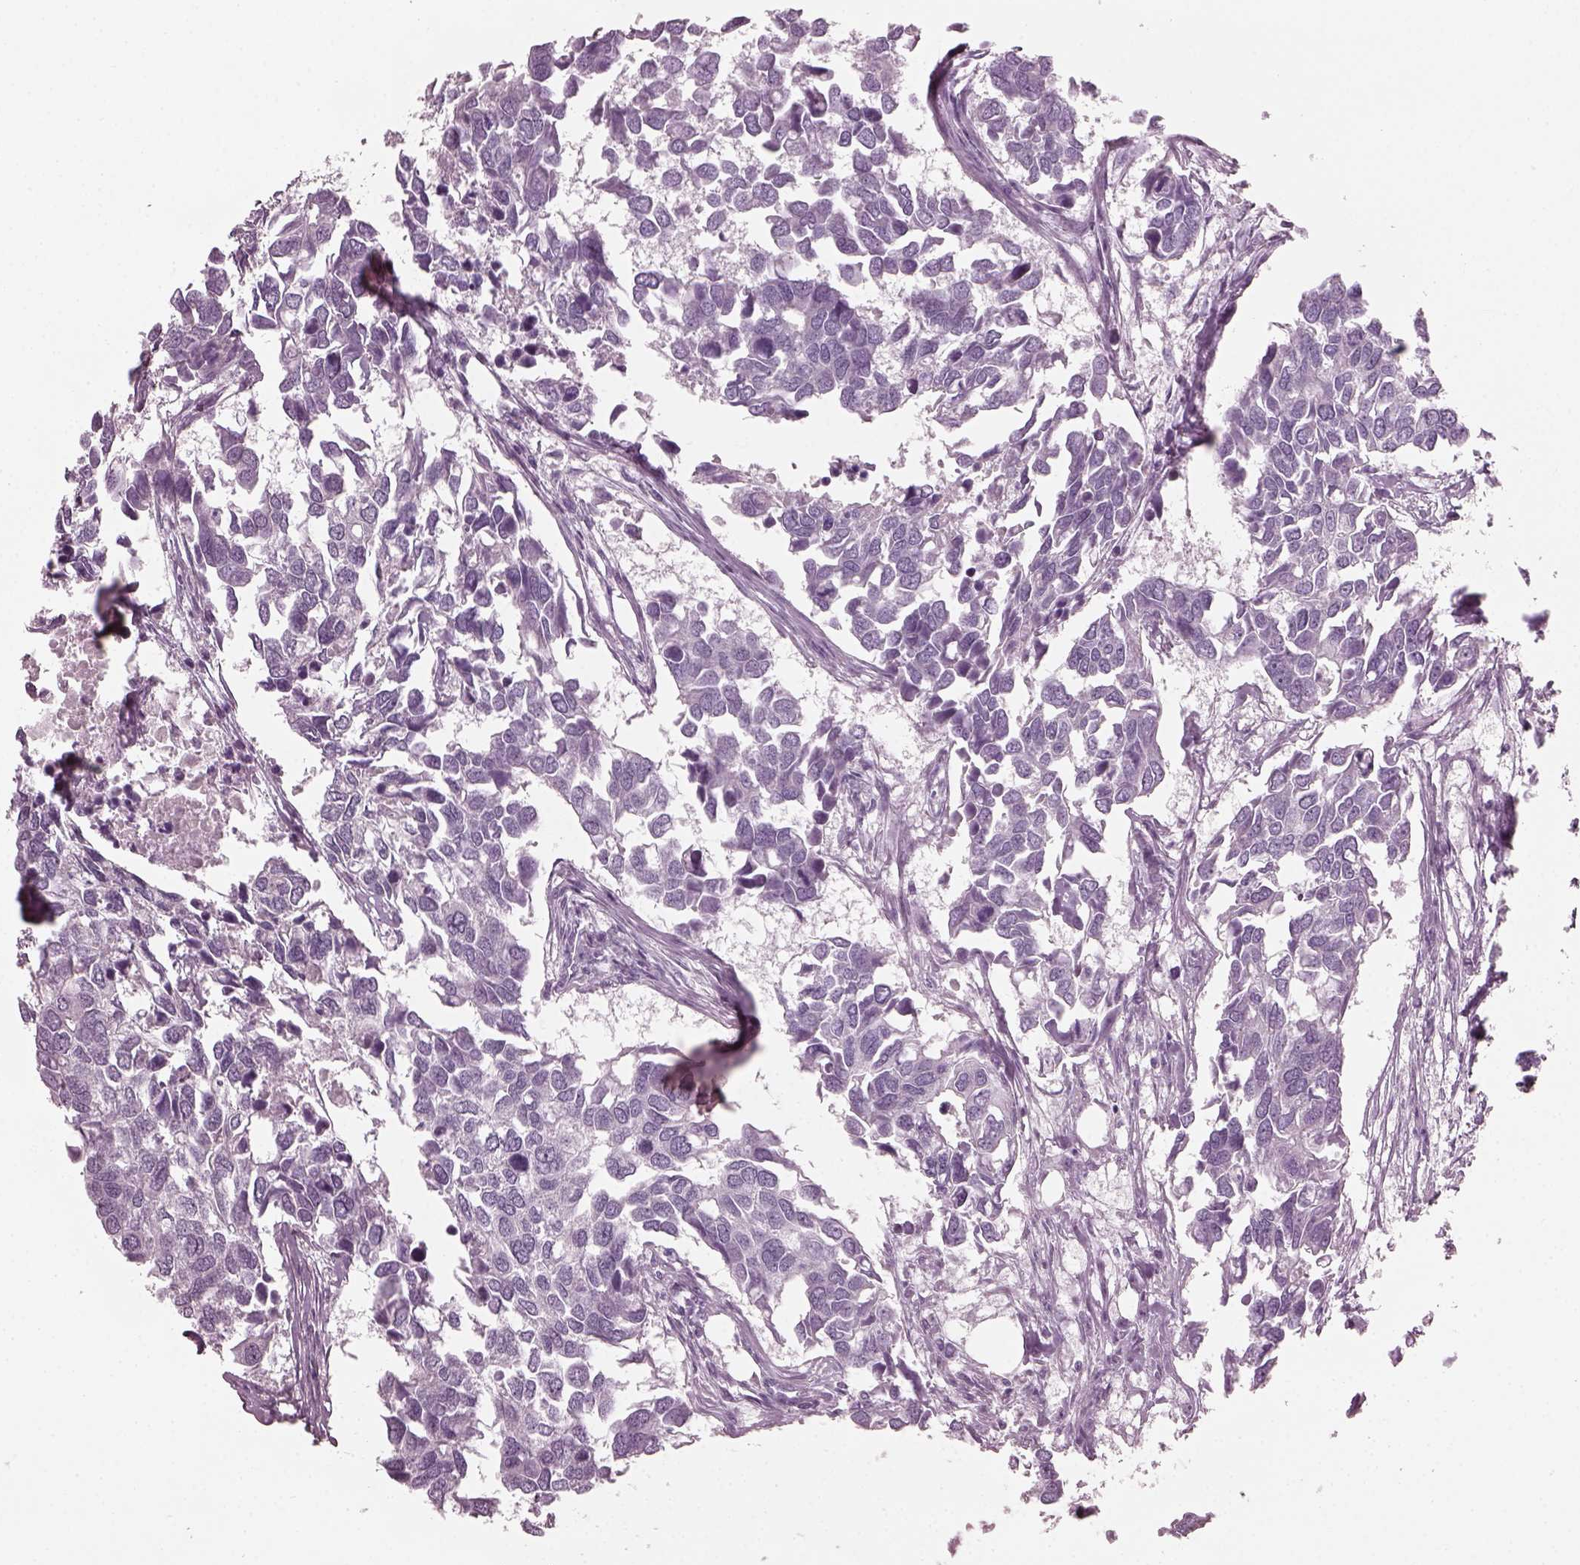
{"staining": {"intensity": "negative", "quantity": "none", "location": "none"}, "tissue": "breast cancer", "cell_type": "Tumor cells", "image_type": "cancer", "snomed": [{"axis": "morphology", "description": "Duct carcinoma"}, {"axis": "topography", "description": "Breast"}], "caption": "Breast cancer (infiltrating ductal carcinoma) stained for a protein using immunohistochemistry demonstrates no positivity tumor cells.", "gene": "PDC", "patient": {"sex": "female", "age": 83}}